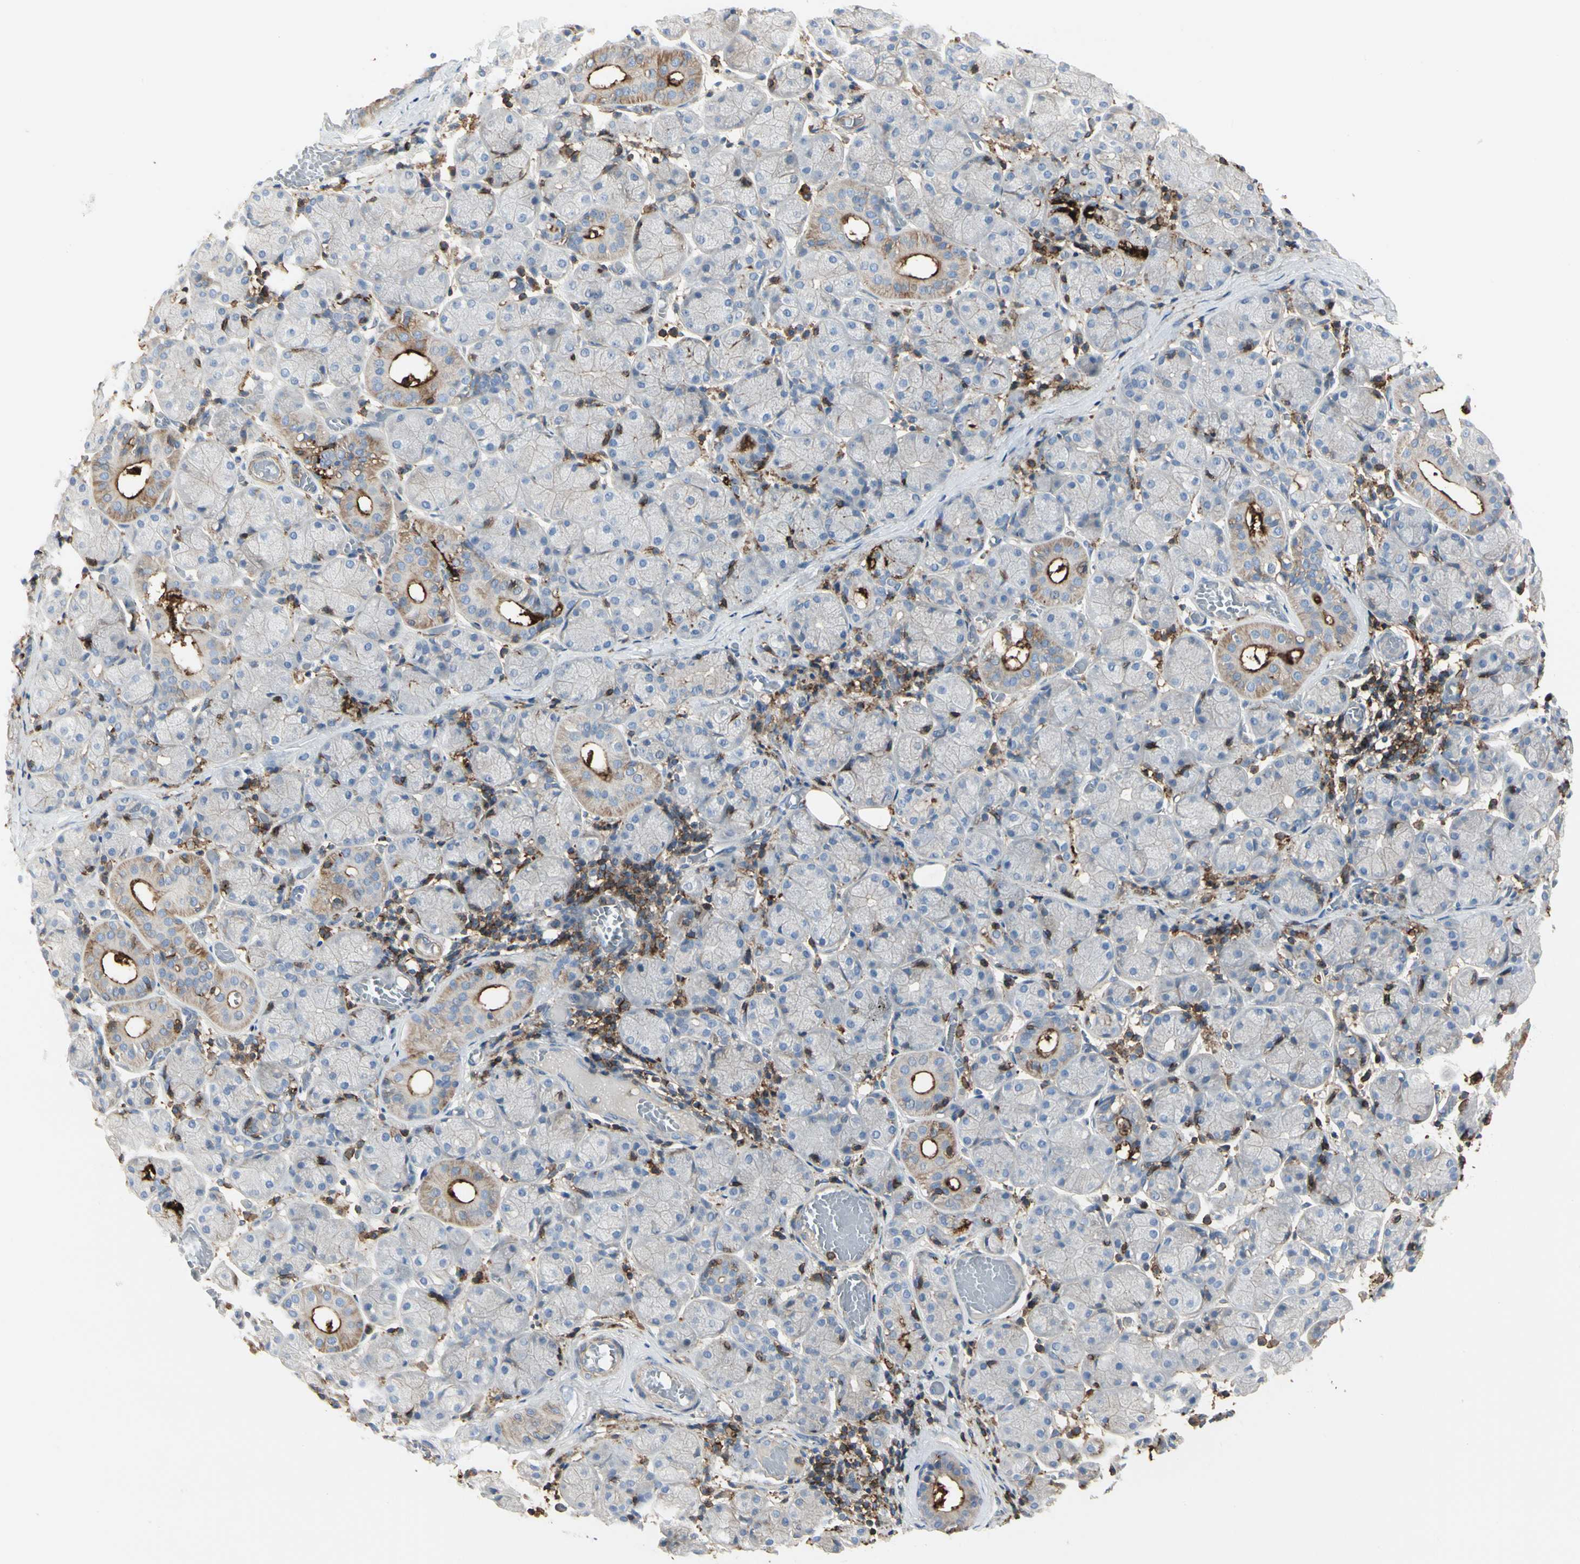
{"staining": {"intensity": "moderate", "quantity": "<25%", "location": "cytoplasmic/membranous"}, "tissue": "salivary gland", "cell_type": "Glandular cells", "image_type": "normal", "snomed": [{"axis": "morphology", "description": "Normal tissue, NOS"}, {"axis": "topography", "description": "Salivary gland"}], "caption": "Protein staining displays moderate cytoplasmic/membranous positivity in about <25% of glandular cells in normal salivary gland.", "gene": "CLEC2B", "patient": {"sex": "female", "age": 24}}